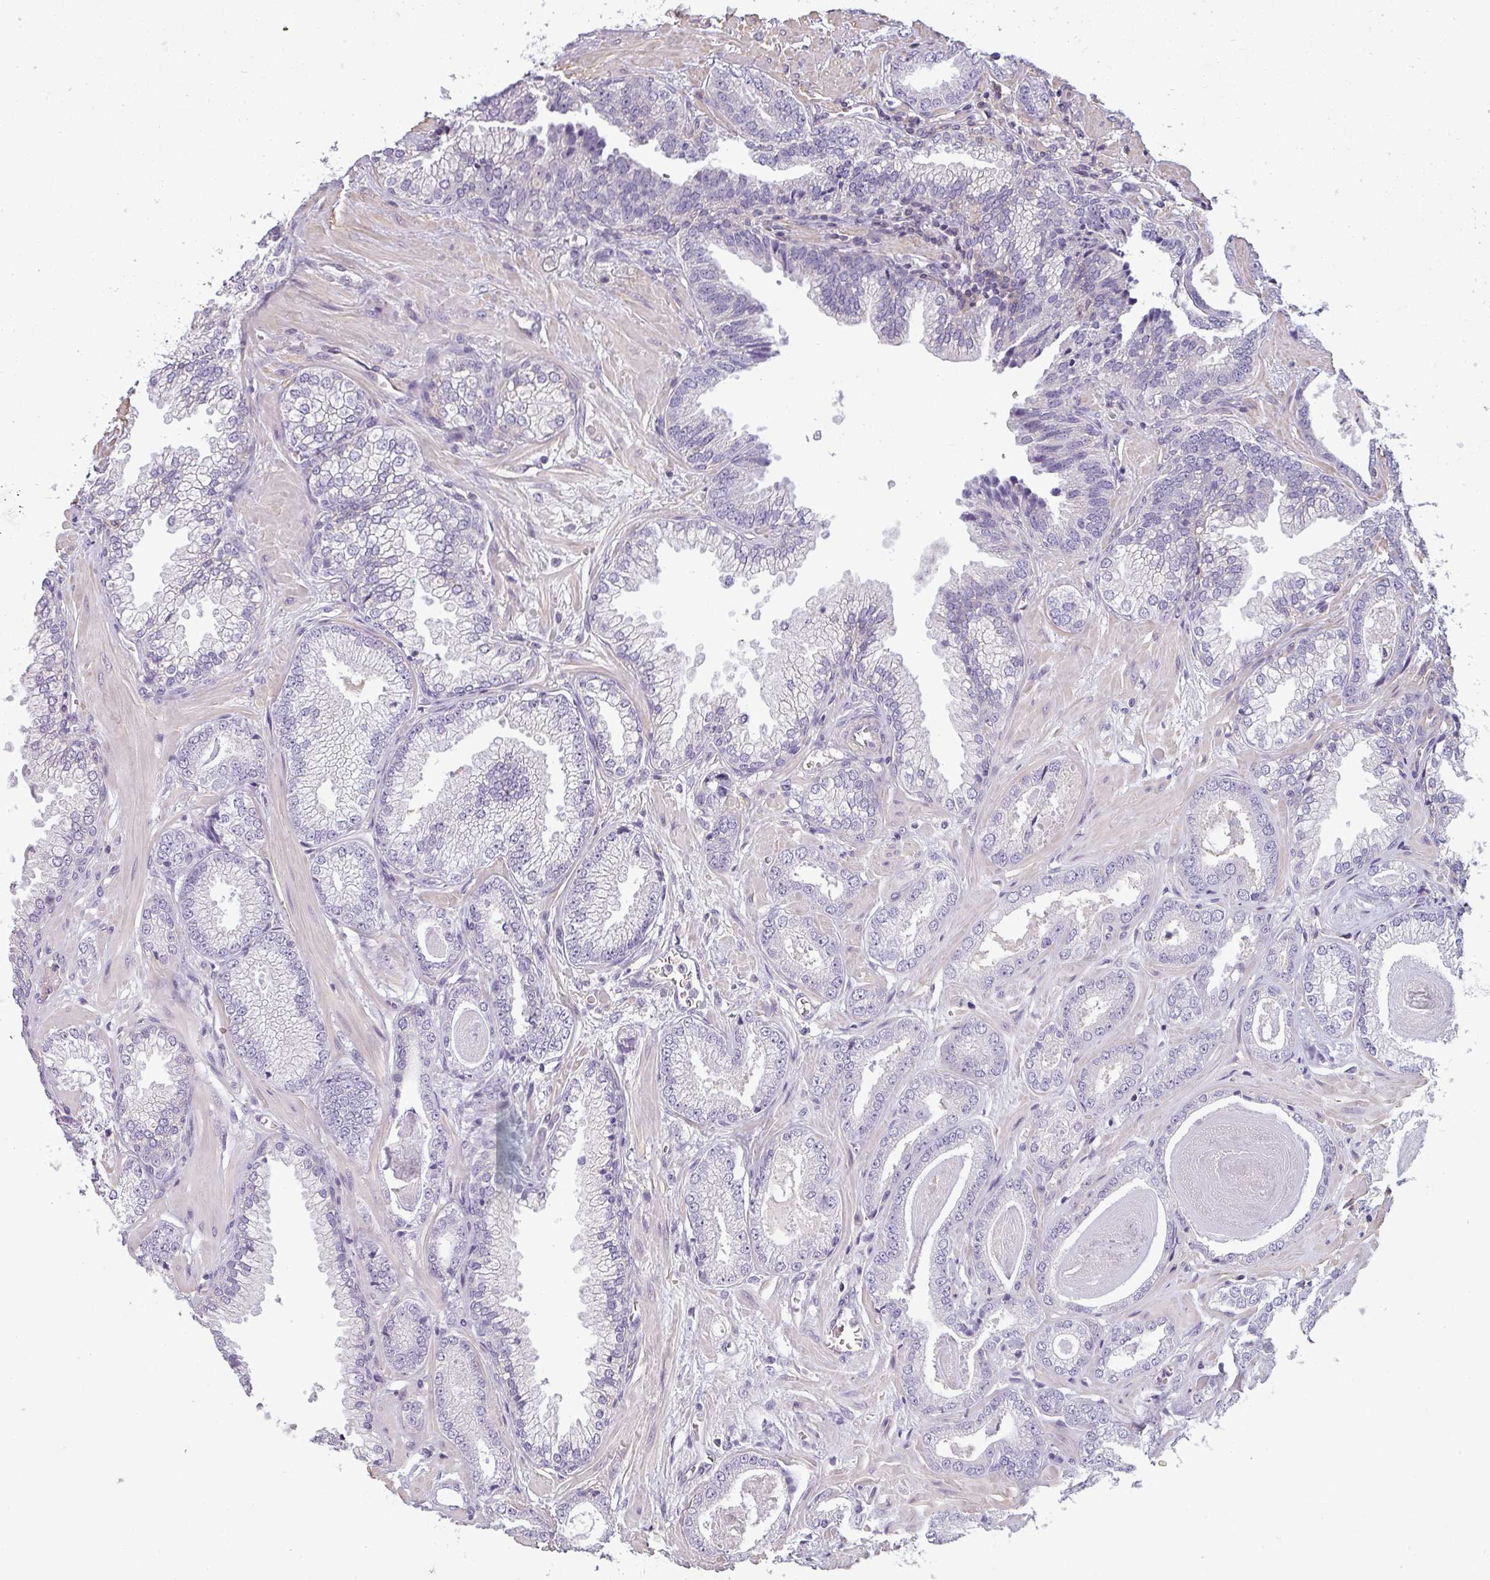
{"staining": {"intensity": "negative", "quantity": "none", "location": "none"}, "tissue": "prostate cancer", "cell_type": "Tumor cells", "image_type": "cancer", "snomed": [{"axis": "morphology", "description": "Adenocarcinoma, Low grade"}, {"axis": "topography", "description": "Prostate"}], "caption": "An image of adenocarcinoma (low-grade) (prostate) stained for a protein demonstrates no brown staining in tumor cells.", "gene": "ZNF835", "patient": {"sex": "male", "age": 60}}